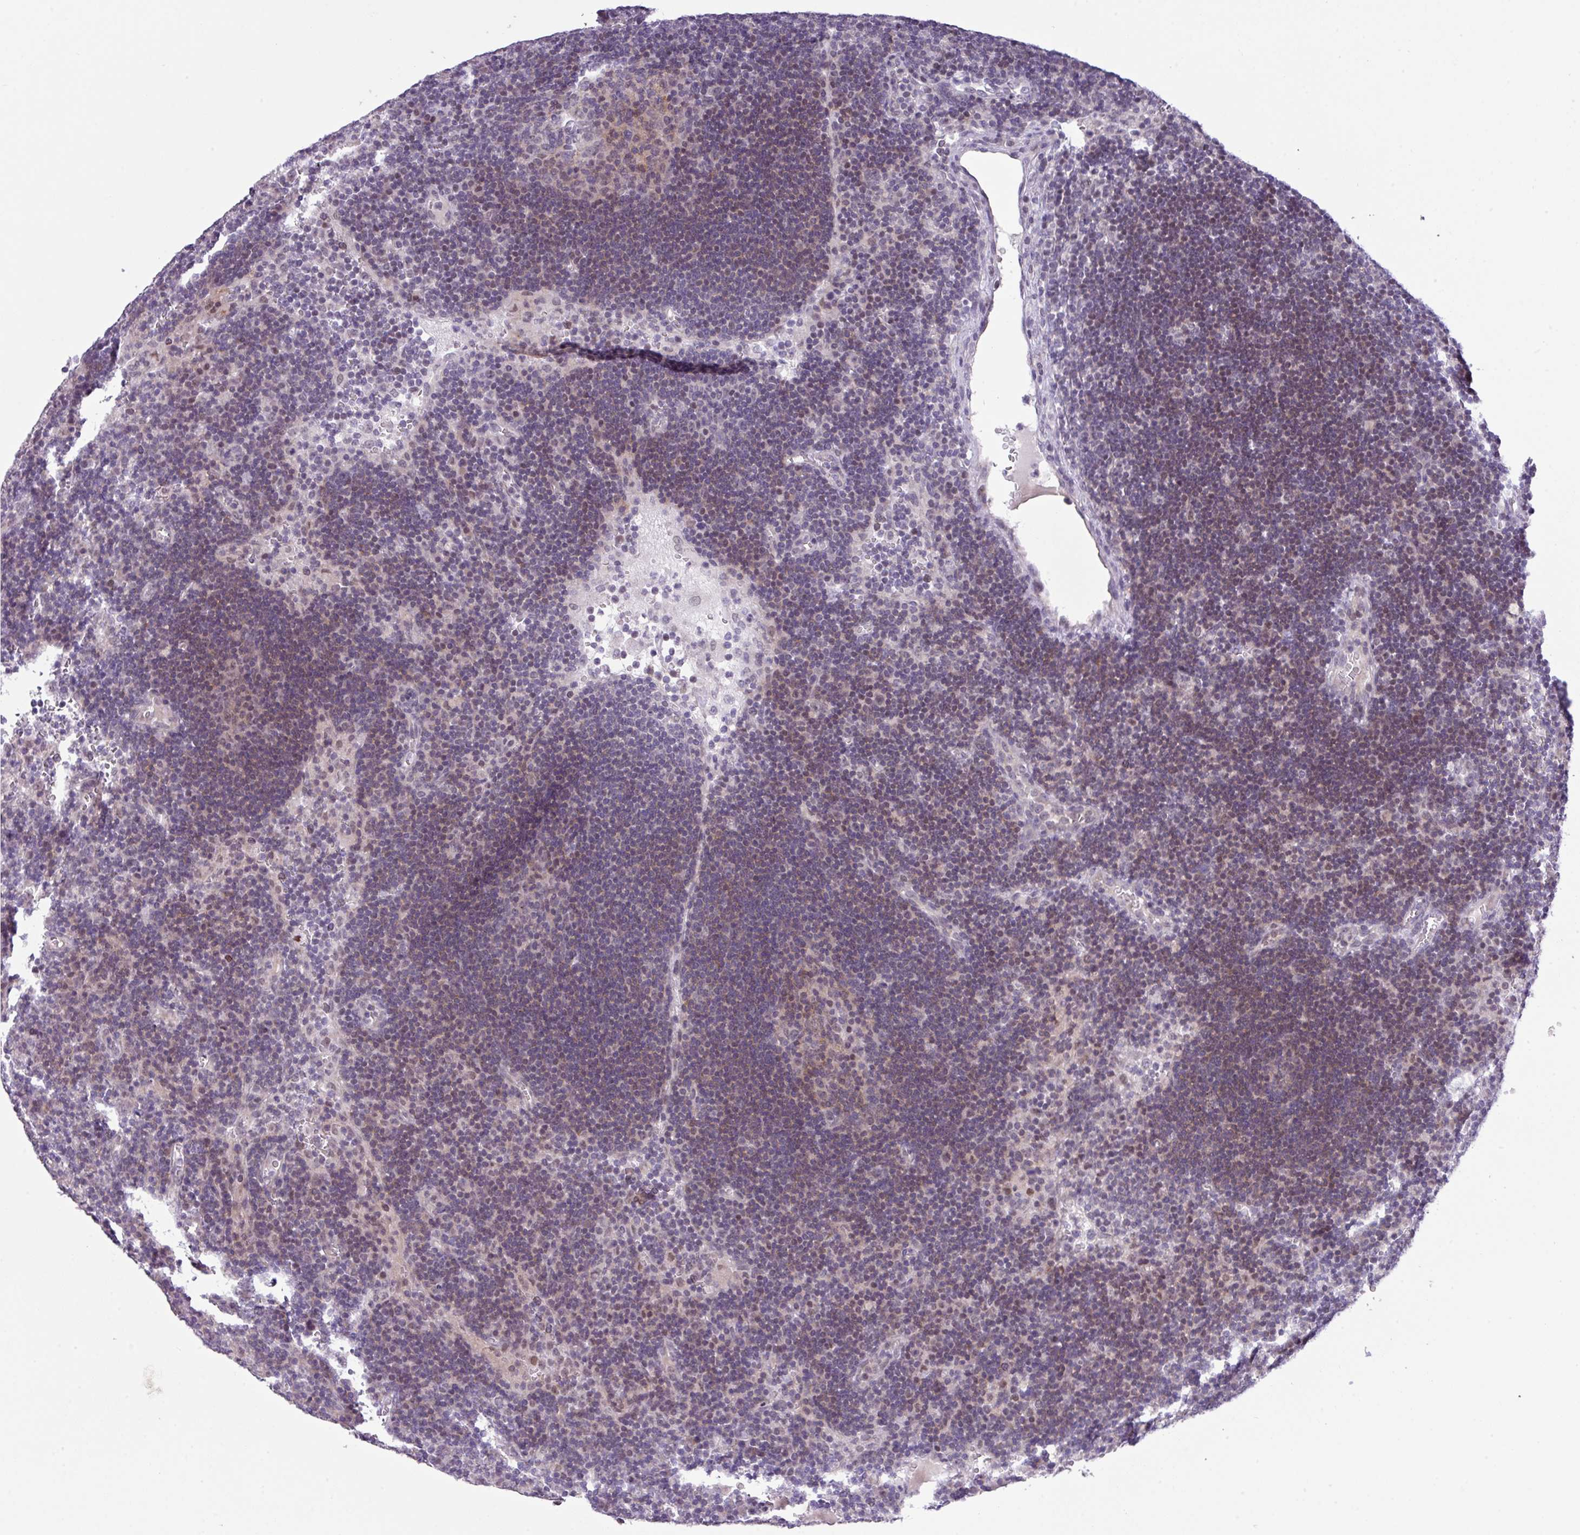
{"staining": {"intensity": "weak", "quantity": "25%-75%", "location": "cytoplasmic/membranous"}, "tissue": "lymph node", "cell_type": "Germinal center cells", "image_type": "normal", "snomed": [{"axis": "morphology", "description": "Normal tissue, NOS"}, {"axis": "topography", "description": "Lymph node"}], "caption": "Germinal center cells exhibit weak cytoplasmic/membranous positivity in approximately 25%-75% of cells in unremarkable lymph node.", "gene": "ANKRD13B", "patient": {"sex": "male", "age": 62}}